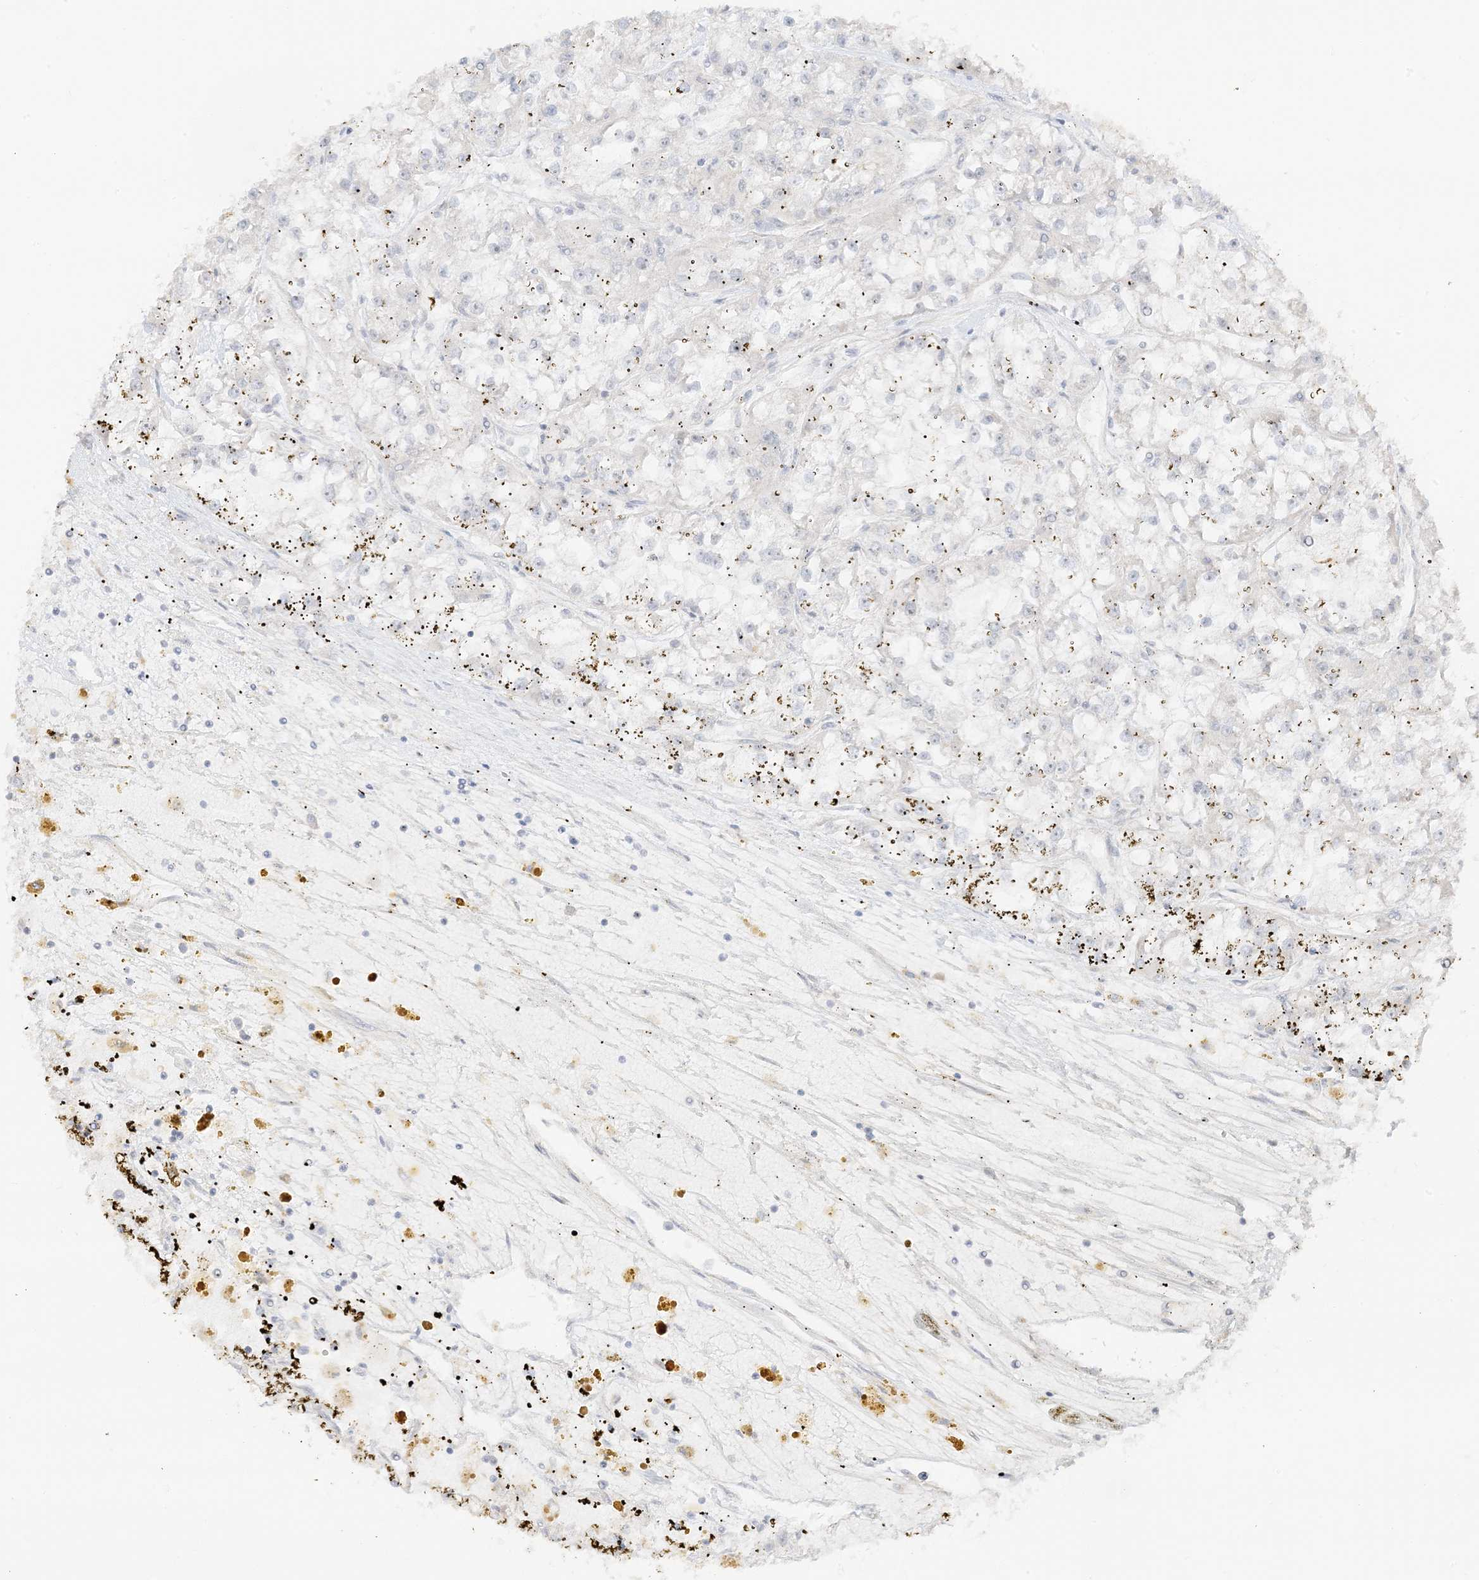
{"staining": {"intensity": "negative", "quantity": "none", "location": "none"}, "tissue": "renal cancer", "cell_type": "Tumor cells", "image_type": "cancer", "snomed": [{"axis": "morphology", "description": "Adenocarcinoma, NOS"}, {"axis": "topography", "description": "Kidney"}], "caption": "Tumor cells show no significant protein positivity in renal adenocarcinoma.", "gene": "ETAA1", "patient": {"sex": "female", "age": 52}}